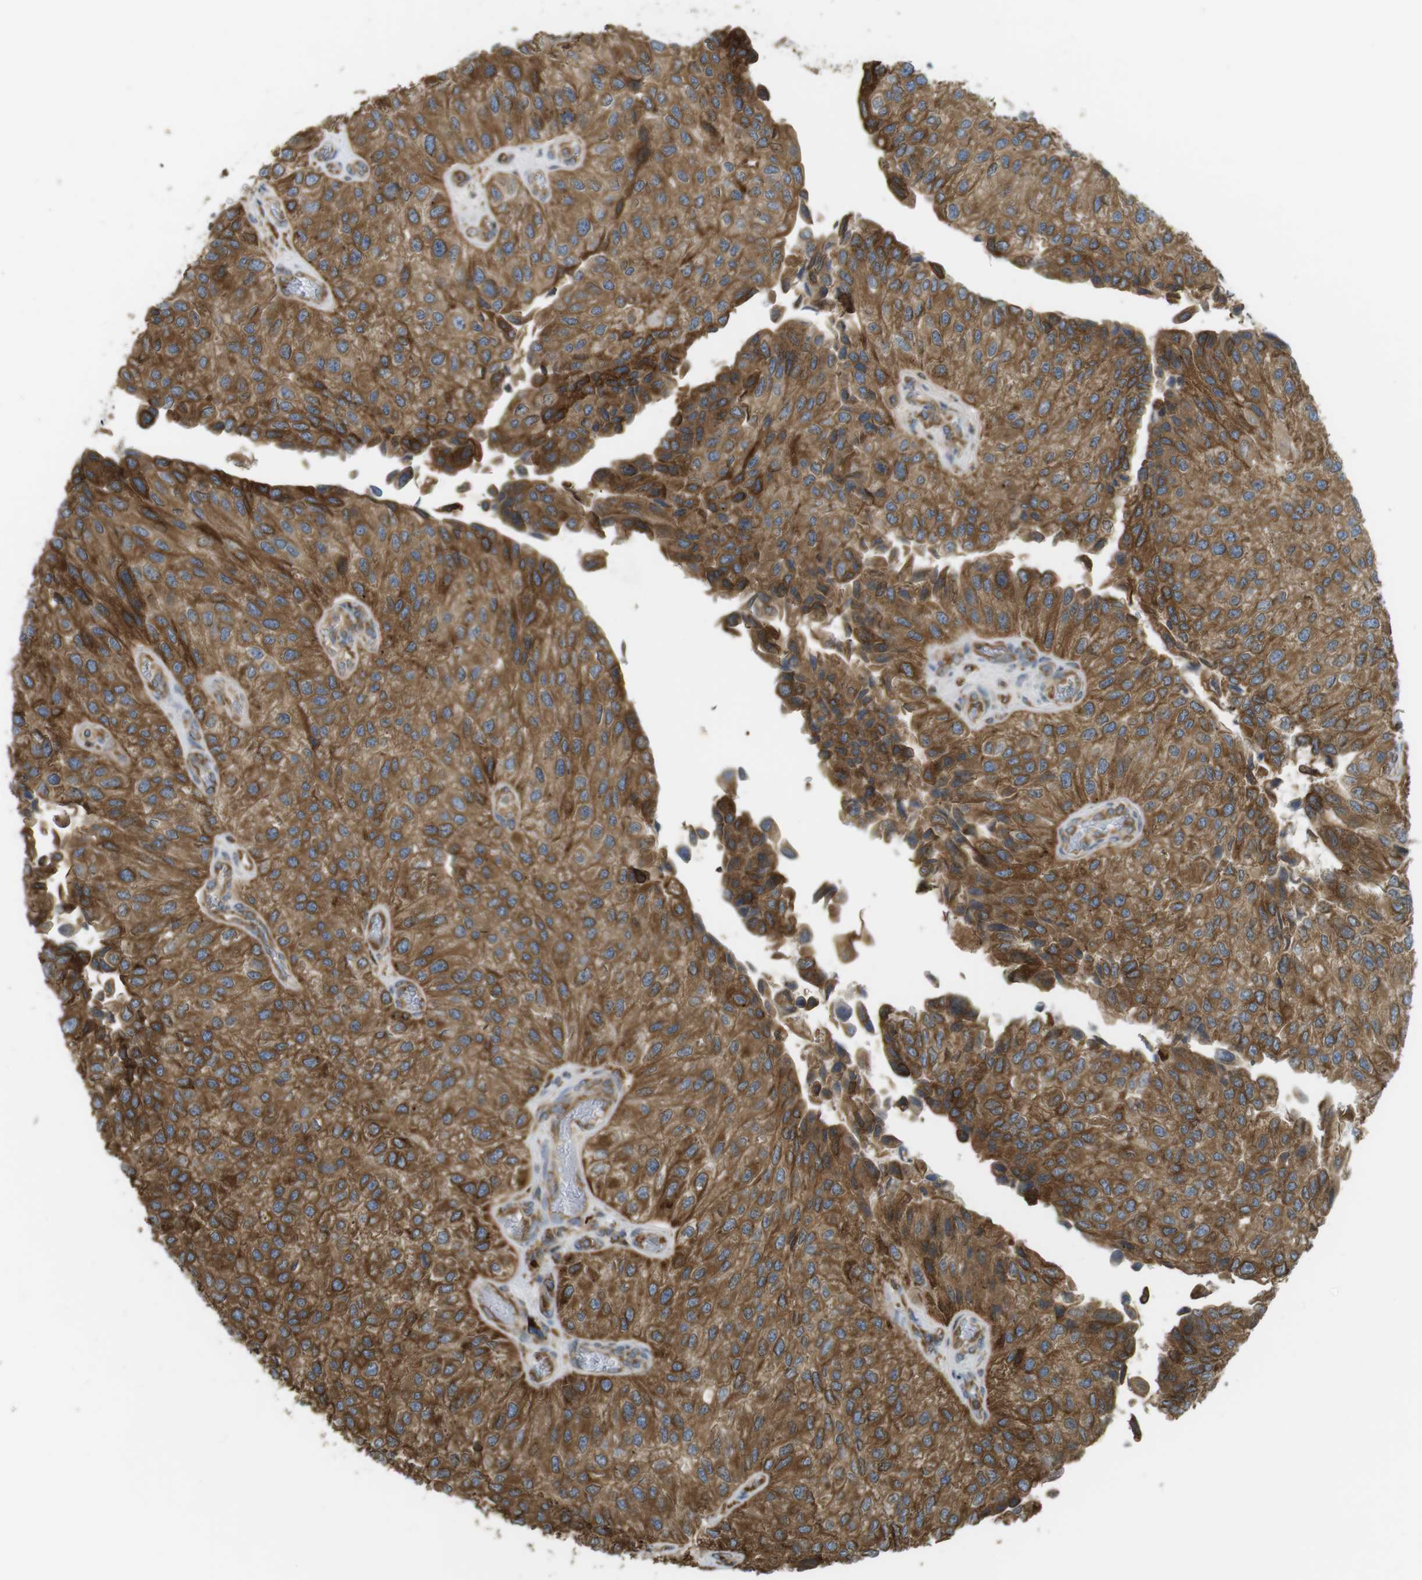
{"staining": {"intensity": "moderate", "quantity": ">75%", "location": "cytoplasmic/membranous"}, "tissue": "urothelial cancer", "cell_type": "Tumor cells", "image_type": "cancer", "snomed": [{"axis": "morphology", "description": "Urothelial carcinoma, High grade"}, {"axis": "topography", "description": "Kidney"}, {"axis": "topography", "description": "Urinary bladder"}], "caption": "High-grade urothelial carcinoma stained for a protein (brown) shows moderate cytoplasmic/membranous positive positivity in about >75% of tumor cells.", "gene": "MBOAT2", "patient": {"sex": "male", "age": 77}}